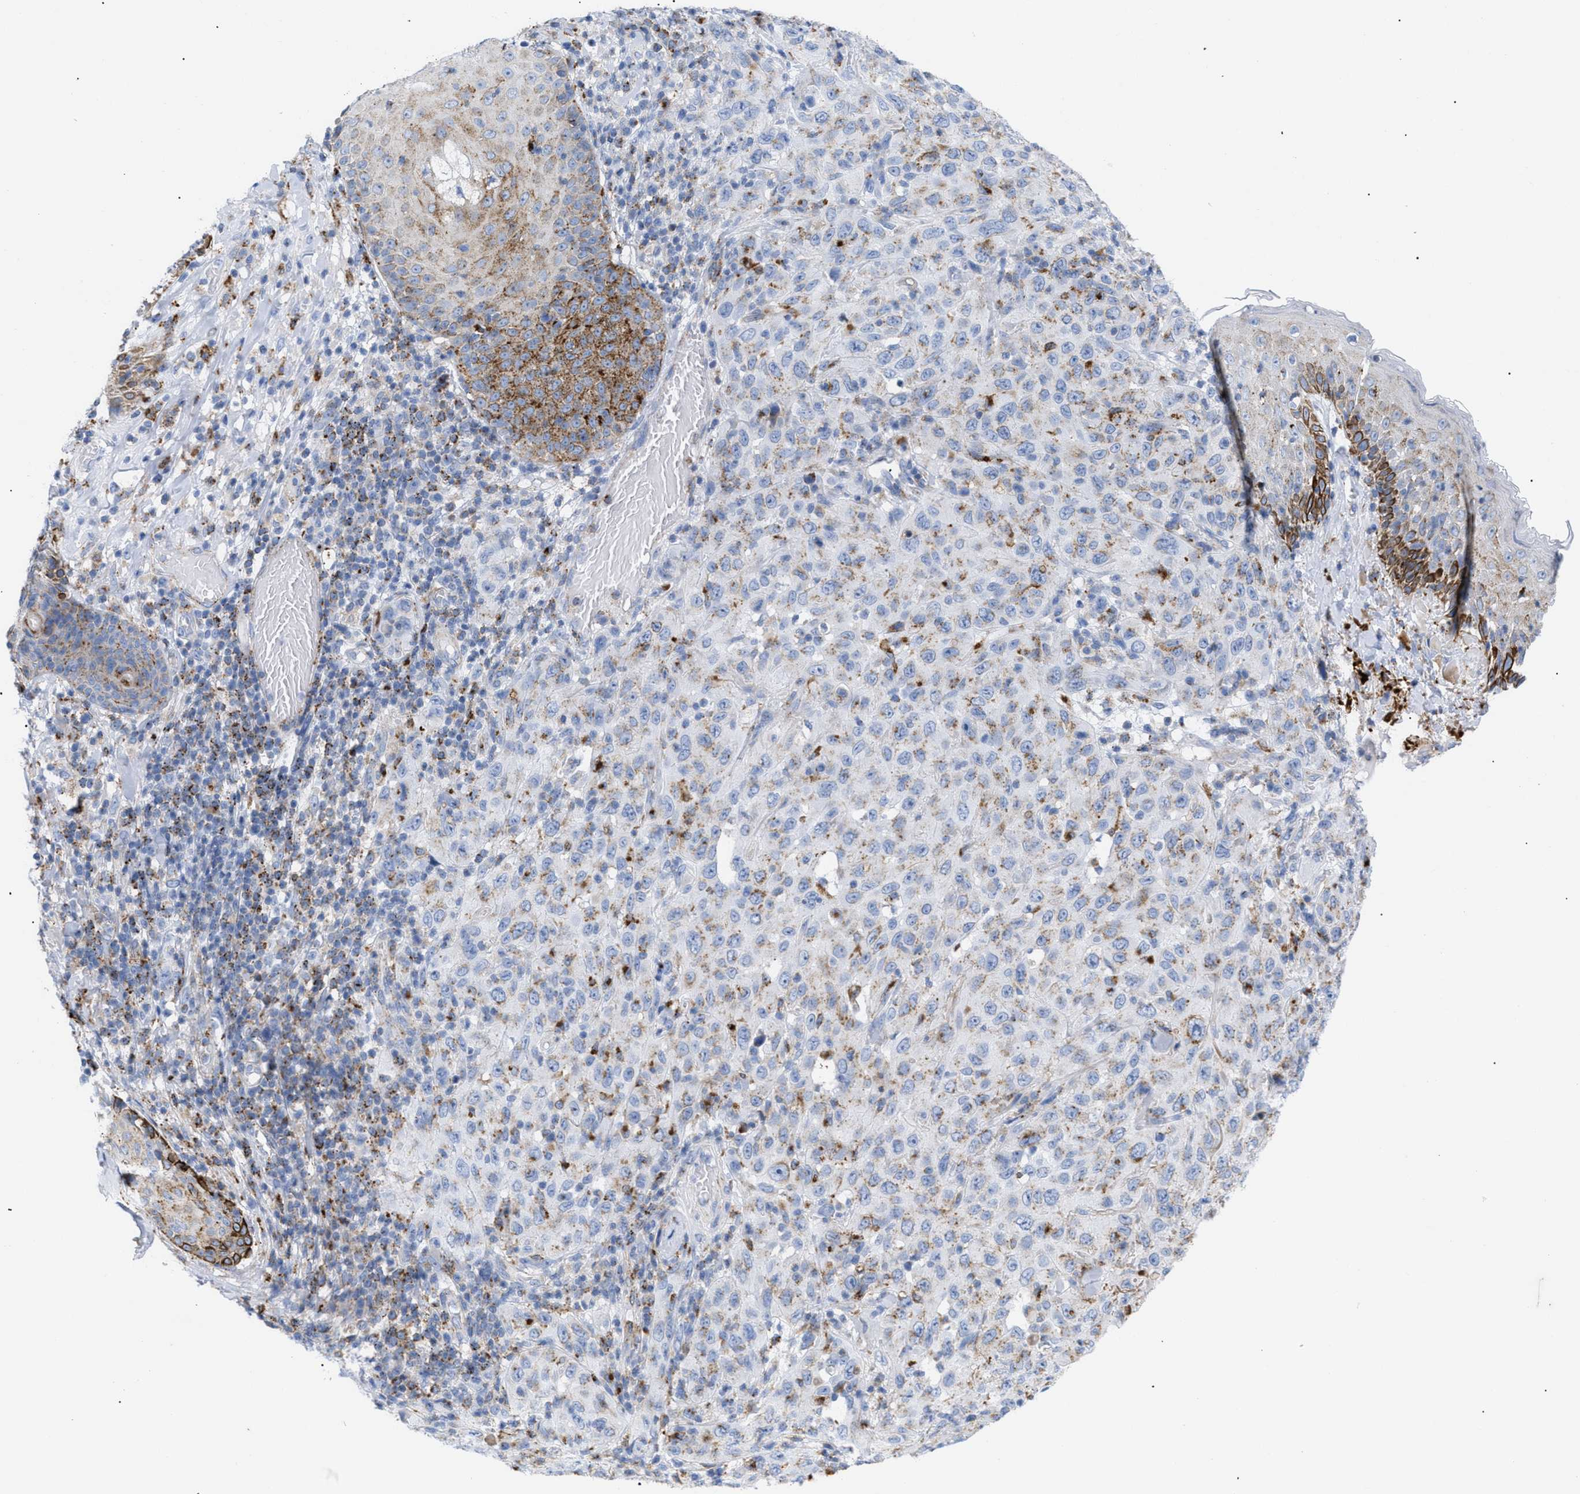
{"staining": {"intensity": "moderate", "quantity": "25%-75%", "location": "cytoplasmic/membranous"}, "tissue": "skin cancer", "cell_type": "Tumor cells", "image_type": "cancer", "snomed": [{"axis": "morphology", "description": "Squamous cell carcinoma, NOS"}, {"axis": "topography", "description": "Skin"}], "caption": "About 25%-75% of tumor cells in human skin cancer (squamous cell carcinoma) display moderate cytoplasmic/membranous protein staining as visualized by brown immunohistochemical staining.", "gene": "DRAM2", "patient": {"sex": "female", "age": 88}}